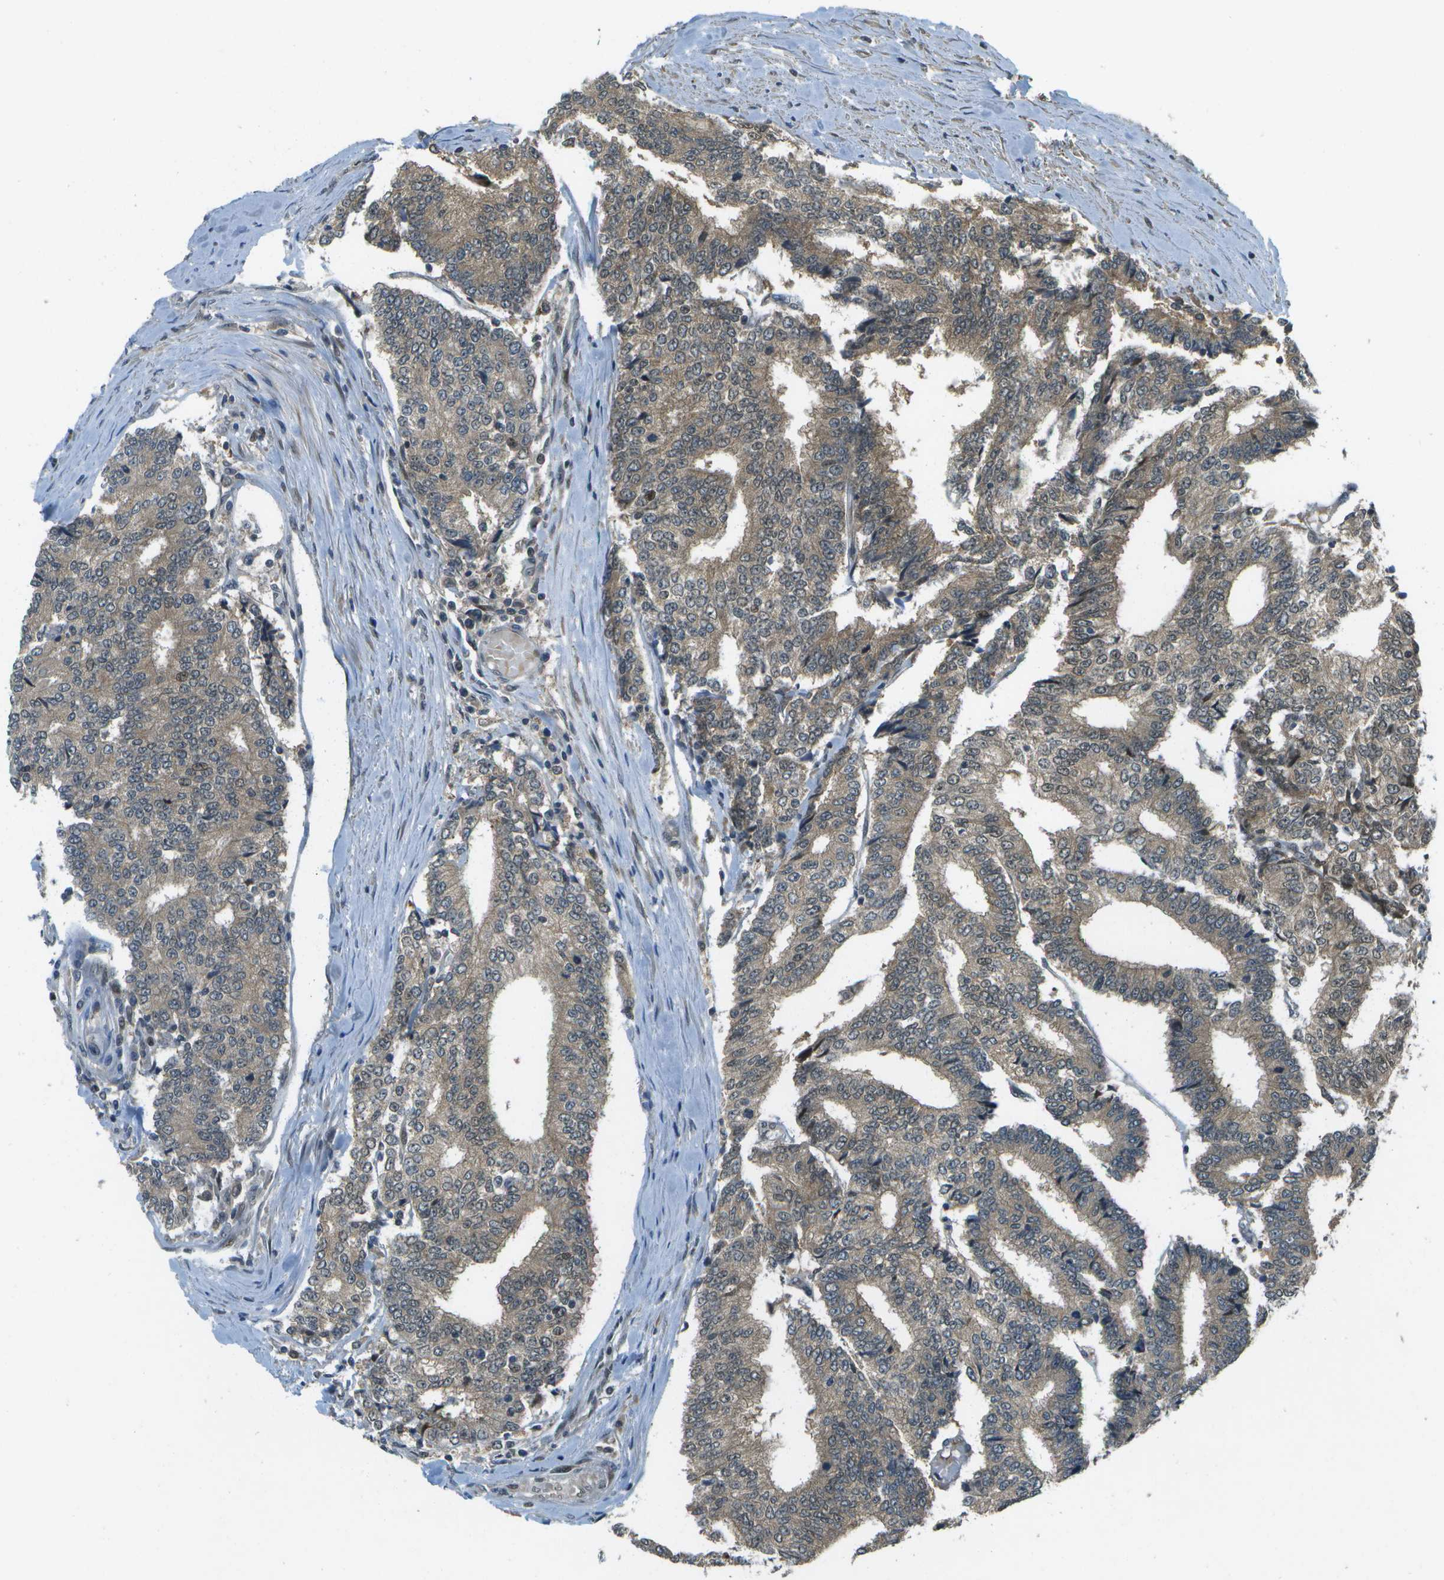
{"staining": {"intensity": "moderate", "quantity": ">75%", "location": "cytoplasmic/membranous,nuclear"}, "tissue": "prostate cancer", "cell_type": "Tumor cells", "image_type": "cancer", "snomed": [{"axis": "morphology", "description": "Normal tissue, NOS"}, {"axis": "morphology", "description": "Adenocarcinoma, High grade"}, {"axis": "topography", "description": "Prostate"}, {"axis": "topography", "description": "Seminal veicle"}], "caption": "Immunohistochemical staining of prostate high-grade adenocarcinoma shows medium levels of moderate cytoplasmic/membranous and nuclear protein positivity in approximately >75% of tumor cells.", "gene": "GANC", "patient": {"sex": "male", "age": 55}}